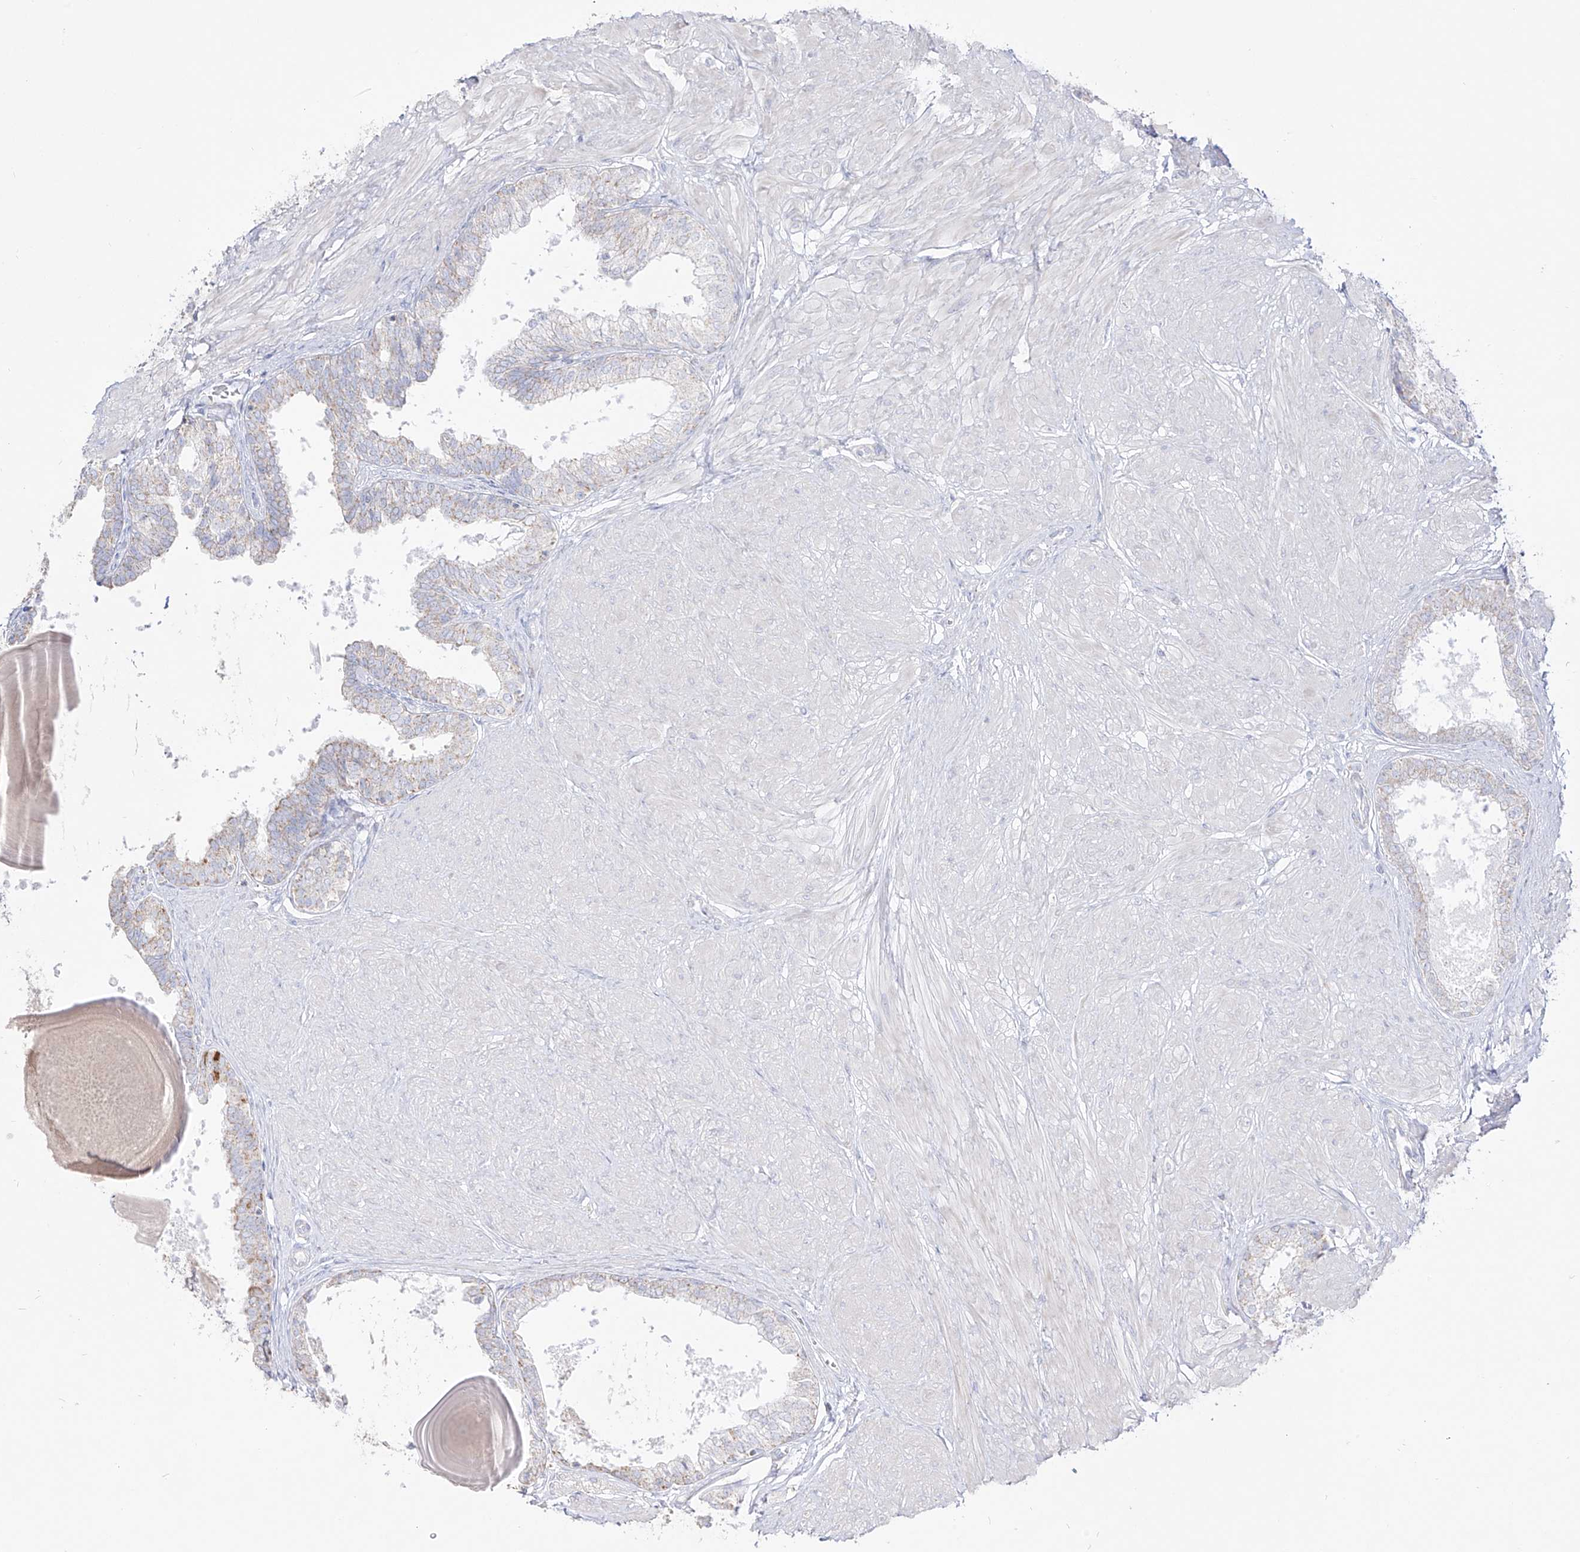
{"staining": {"intensity": "weak", "quantity": "<25%", "location": "cytoplasmic/membranous"}, "tissue": "prostate", "cell_type": "Glandular cells", "image_type": "normal", "snomed": [{"axis": "morphology", "description": "Normal tissue, NOS"}, {"axis": "topography", "description": "Prostate"}], "caption": "DAB (3,3'-diaminobenzidine) immunohistochemical staining of normal human prostate exhibits no significant positivity in glandular cells. The staining was performed using DAB to visualize the protein expression in brown, while the nuclei were stained in blue with hematoxylin (Magnification: 20x).", "gene": "RCHY1", "patient": {"sex": "male", "age": 48}}